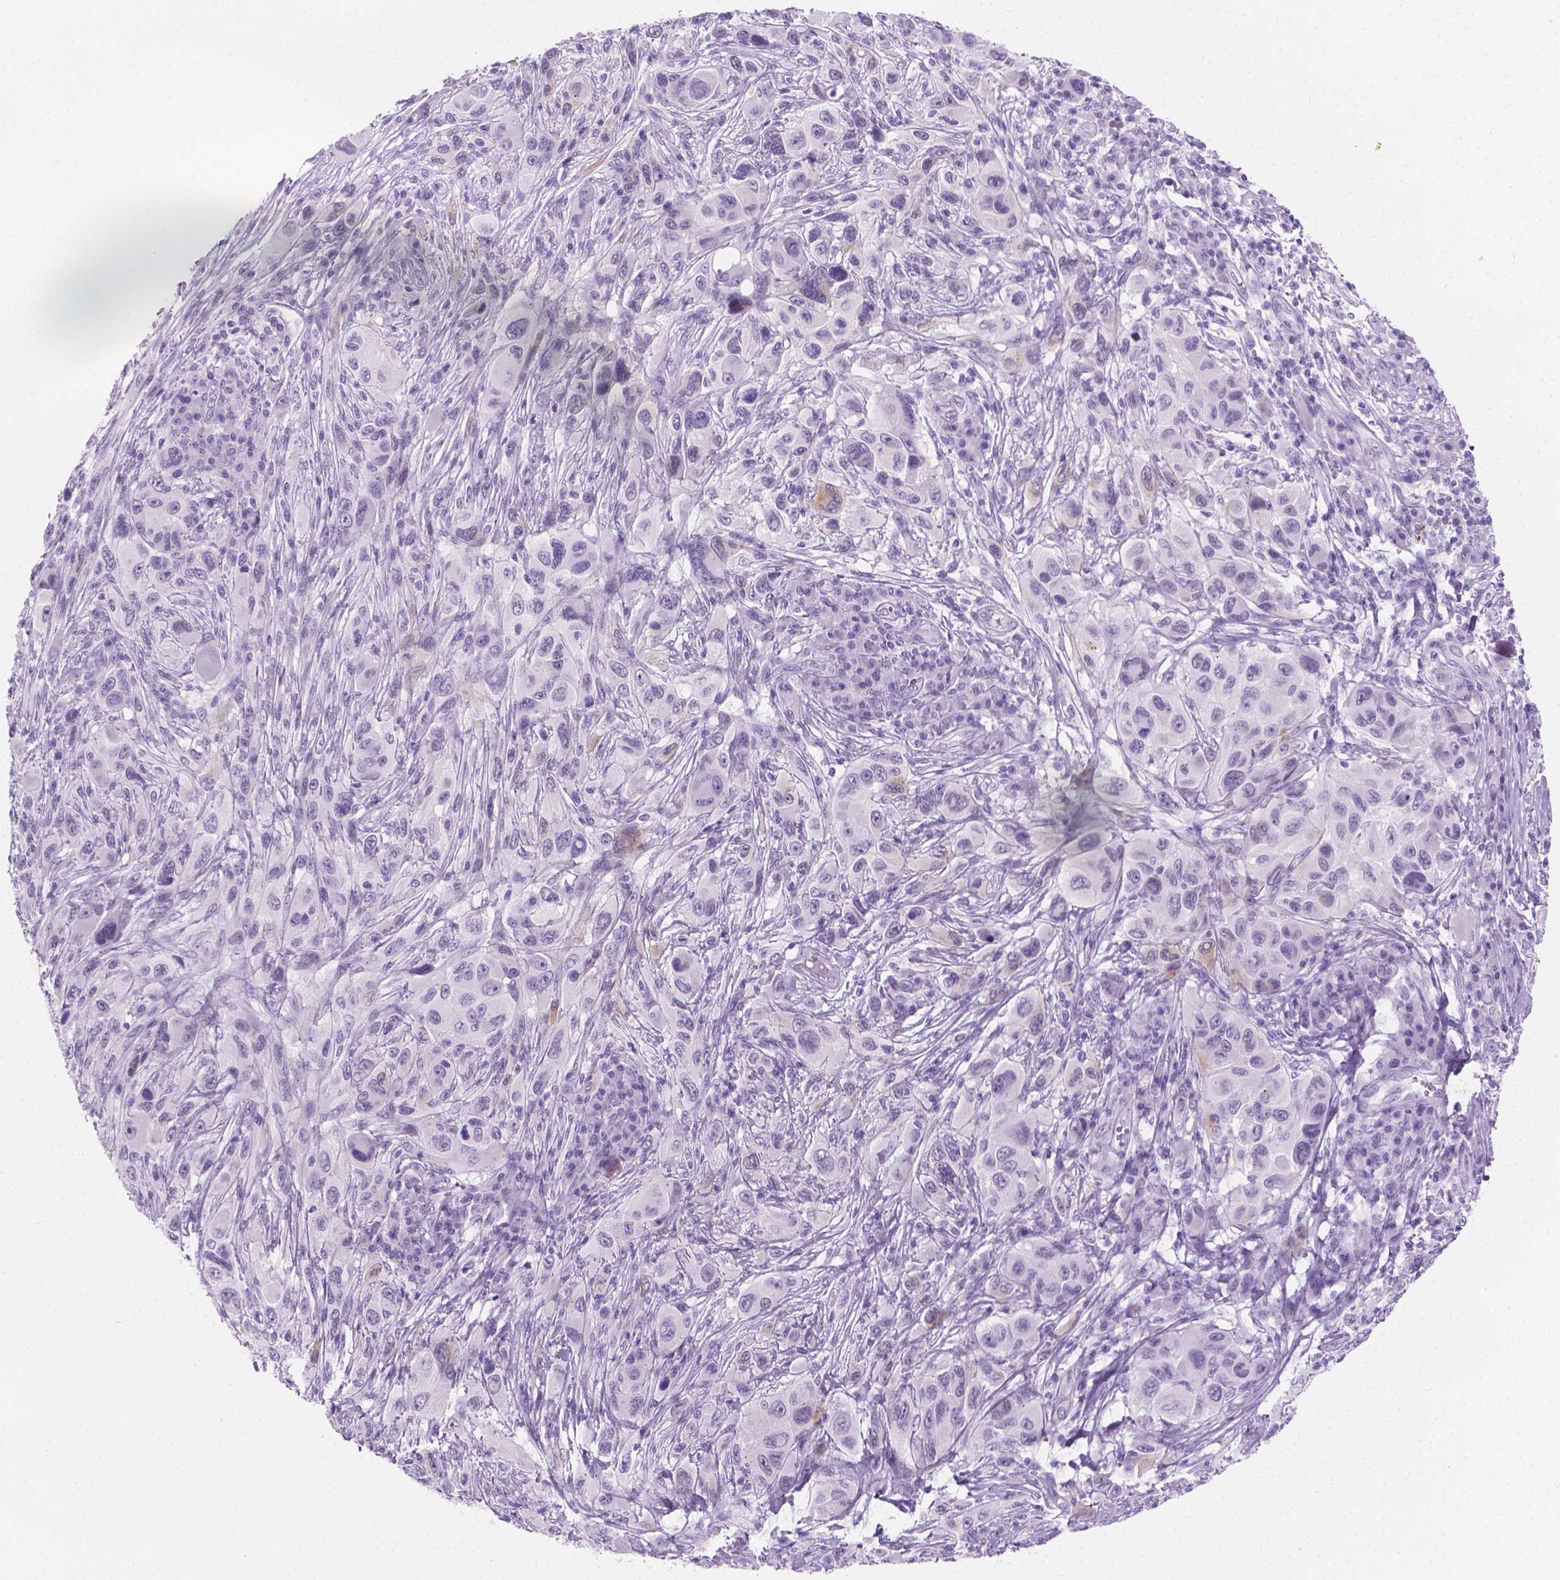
{"staining": {"intensity": "negative", "quantity": "none", "location": "none"}, "tissue": "melanoma", "cell_type": "Tumor cells", "image_type": "cancer", "snomed": [{"axis": "morphology", "description": "Malignant melanoma, NOS"}, {"axis": "topography", "description": "Skin"}], "caption": "Protein analysis of melanoma displays no significant positivity in tumor cells.", "gene": "CFAP52", "patient": {"sex": "male", "age": 53}}